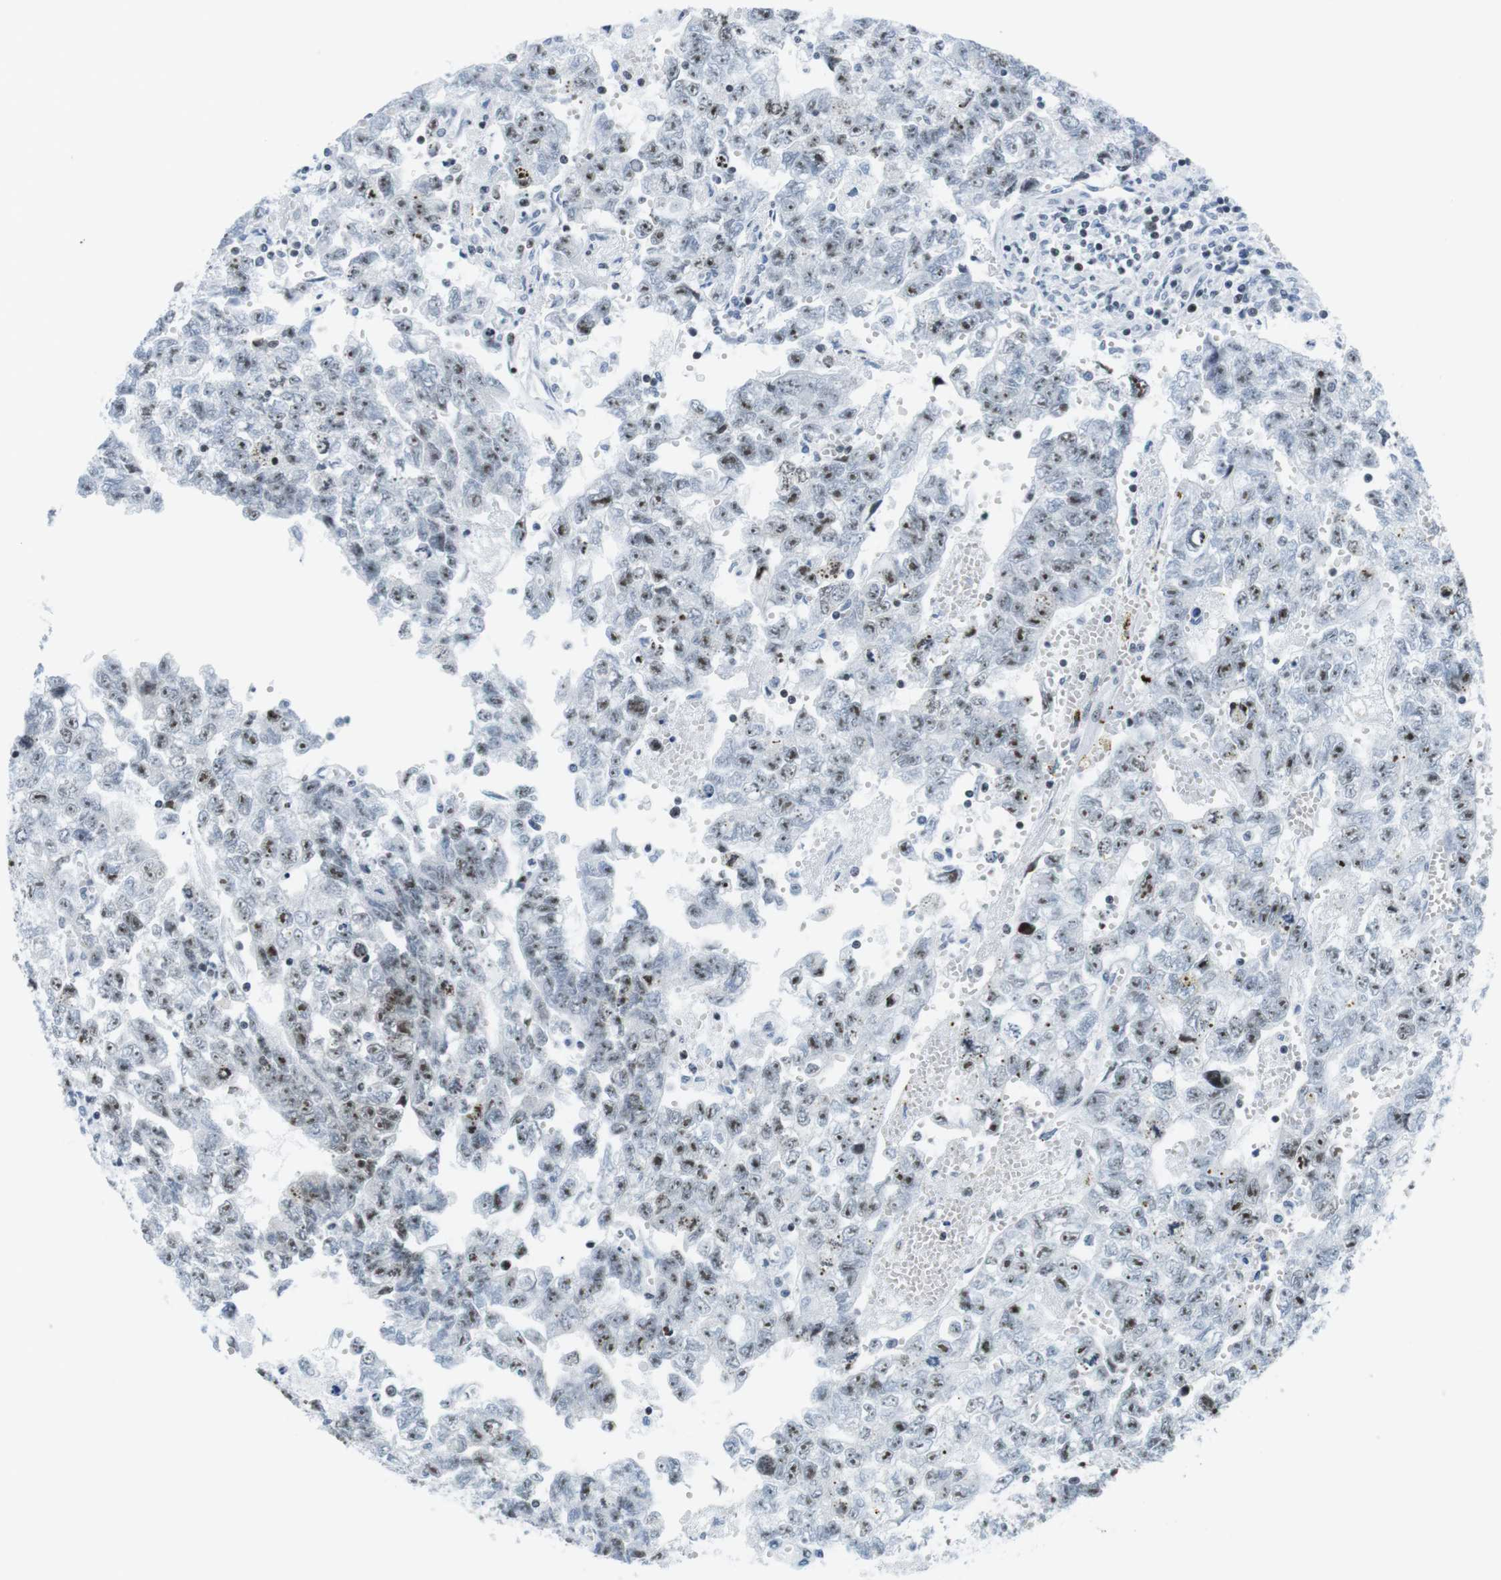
{"staining": {"intensity": "moderate", "quantity": ">75%", "location": "nuclear"}, "tissue": "testis cancer", "cell_type": "Tumor cells", "image_type": "cancer", "snomed": [{"axis": "morphology", "description": "Seminoma, NOS"}, {"axis": "morphology", "description": "Carcinoma, Embryonal, NOS"}, {"axis": "topography", "description": "Testis"}], "caption": "The photomicrograph shows staining of embryonal carcinoma (testis), revealing moderate nuclear protein staining (brown color) within tumor cells.", "gene": "NIFK", "patient": {"sex": "male", "age": 38}}